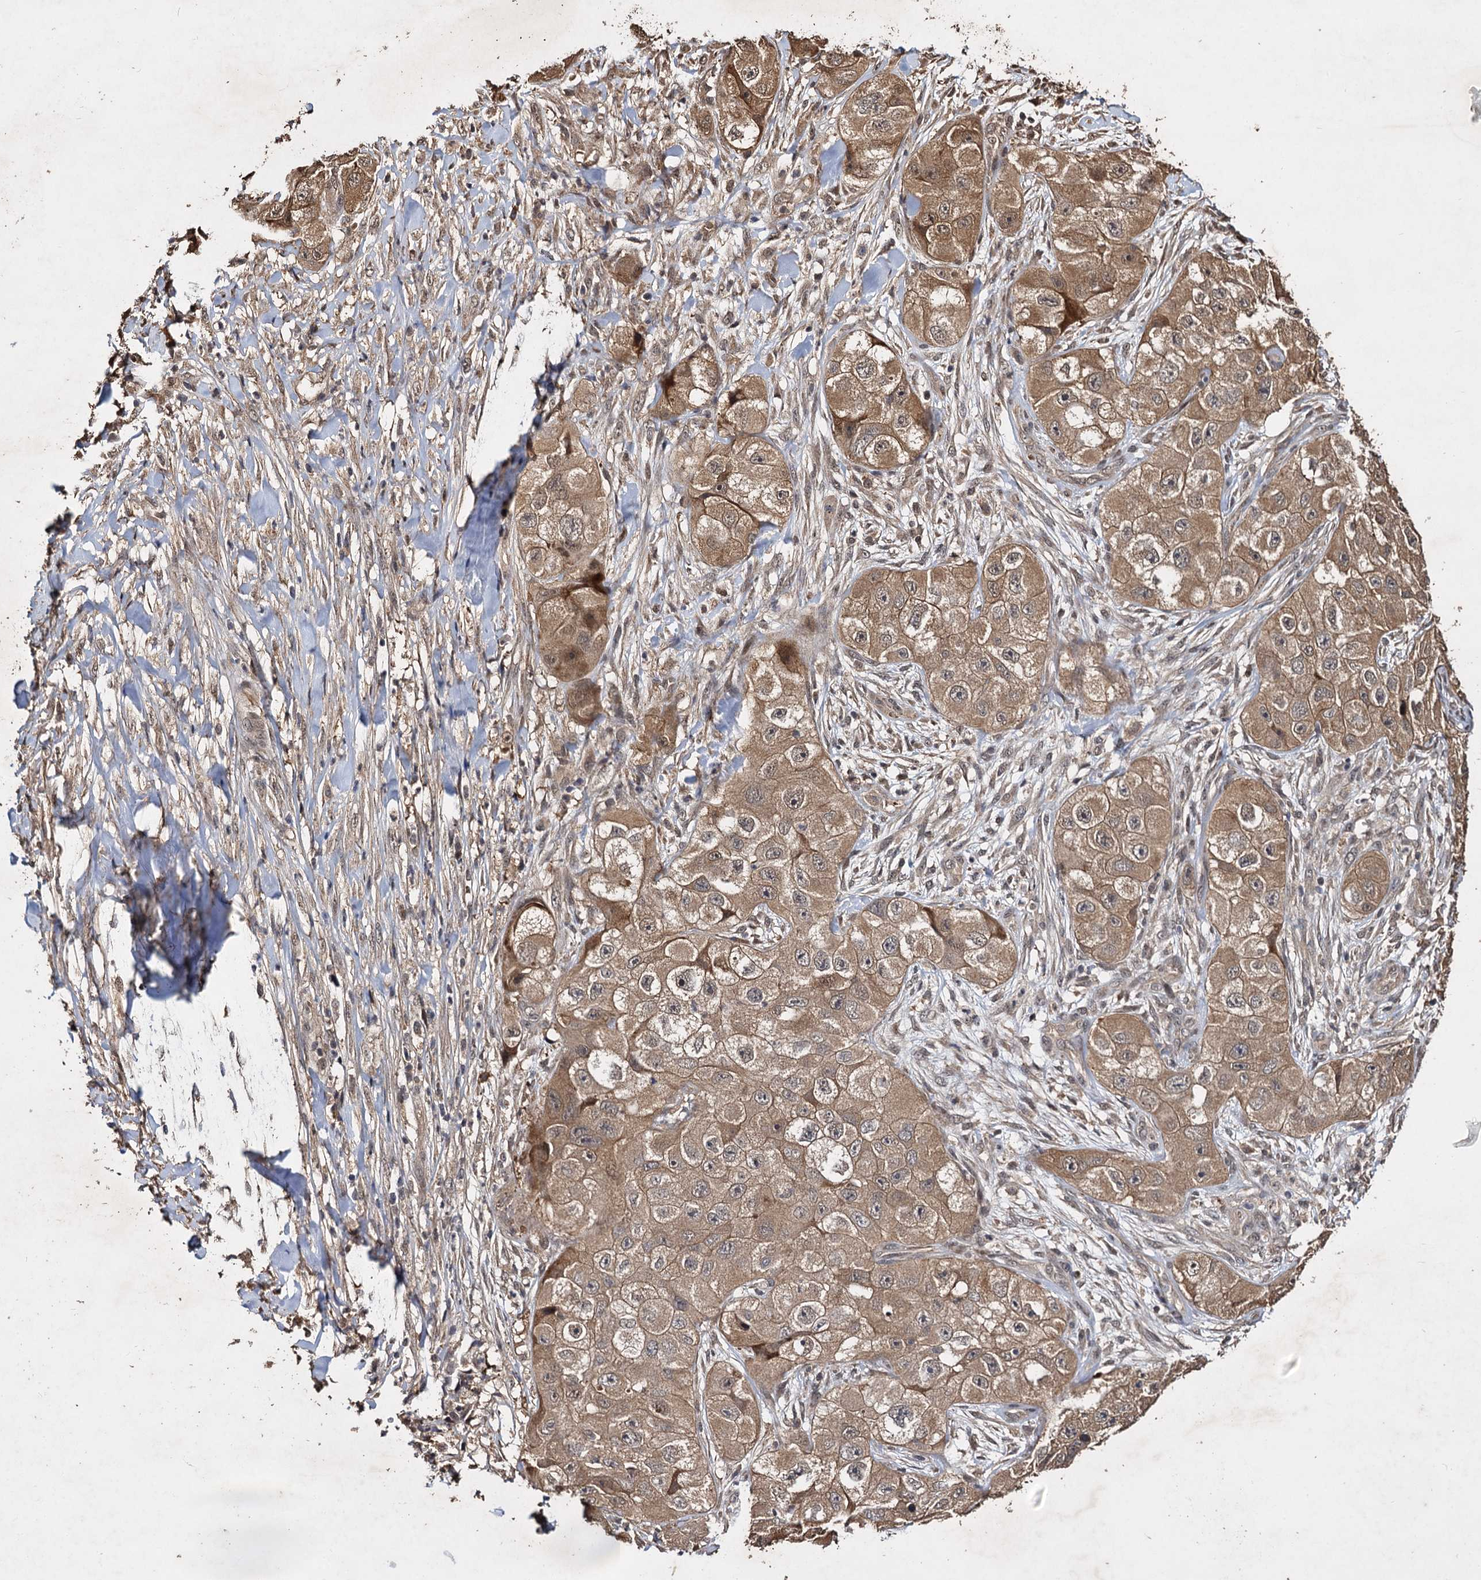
{"staining": {"intensity": "moderate", "quantity": ">75%", "location": "cytoplasmic/membranous"}, "tissue": "skin cancer", "cell_type": "Tumor cells", "image_type": "cancer", "snomed": [{"axis": "morphology", "description": "Squamous cell carcinoma, NOS"}, {"axis": "topography", "description": "Skin"}, {"axis": "topography", "description": "Subcutis"}], "caption": "Protein expression analysis of skin cancer (squamous cell carcinoma) displays moderate cytoplasmic/membranous expression in about >75% of tumor cells.", "gene": "SLC46A3", "patient": {"sex": "male", "age": 73}}